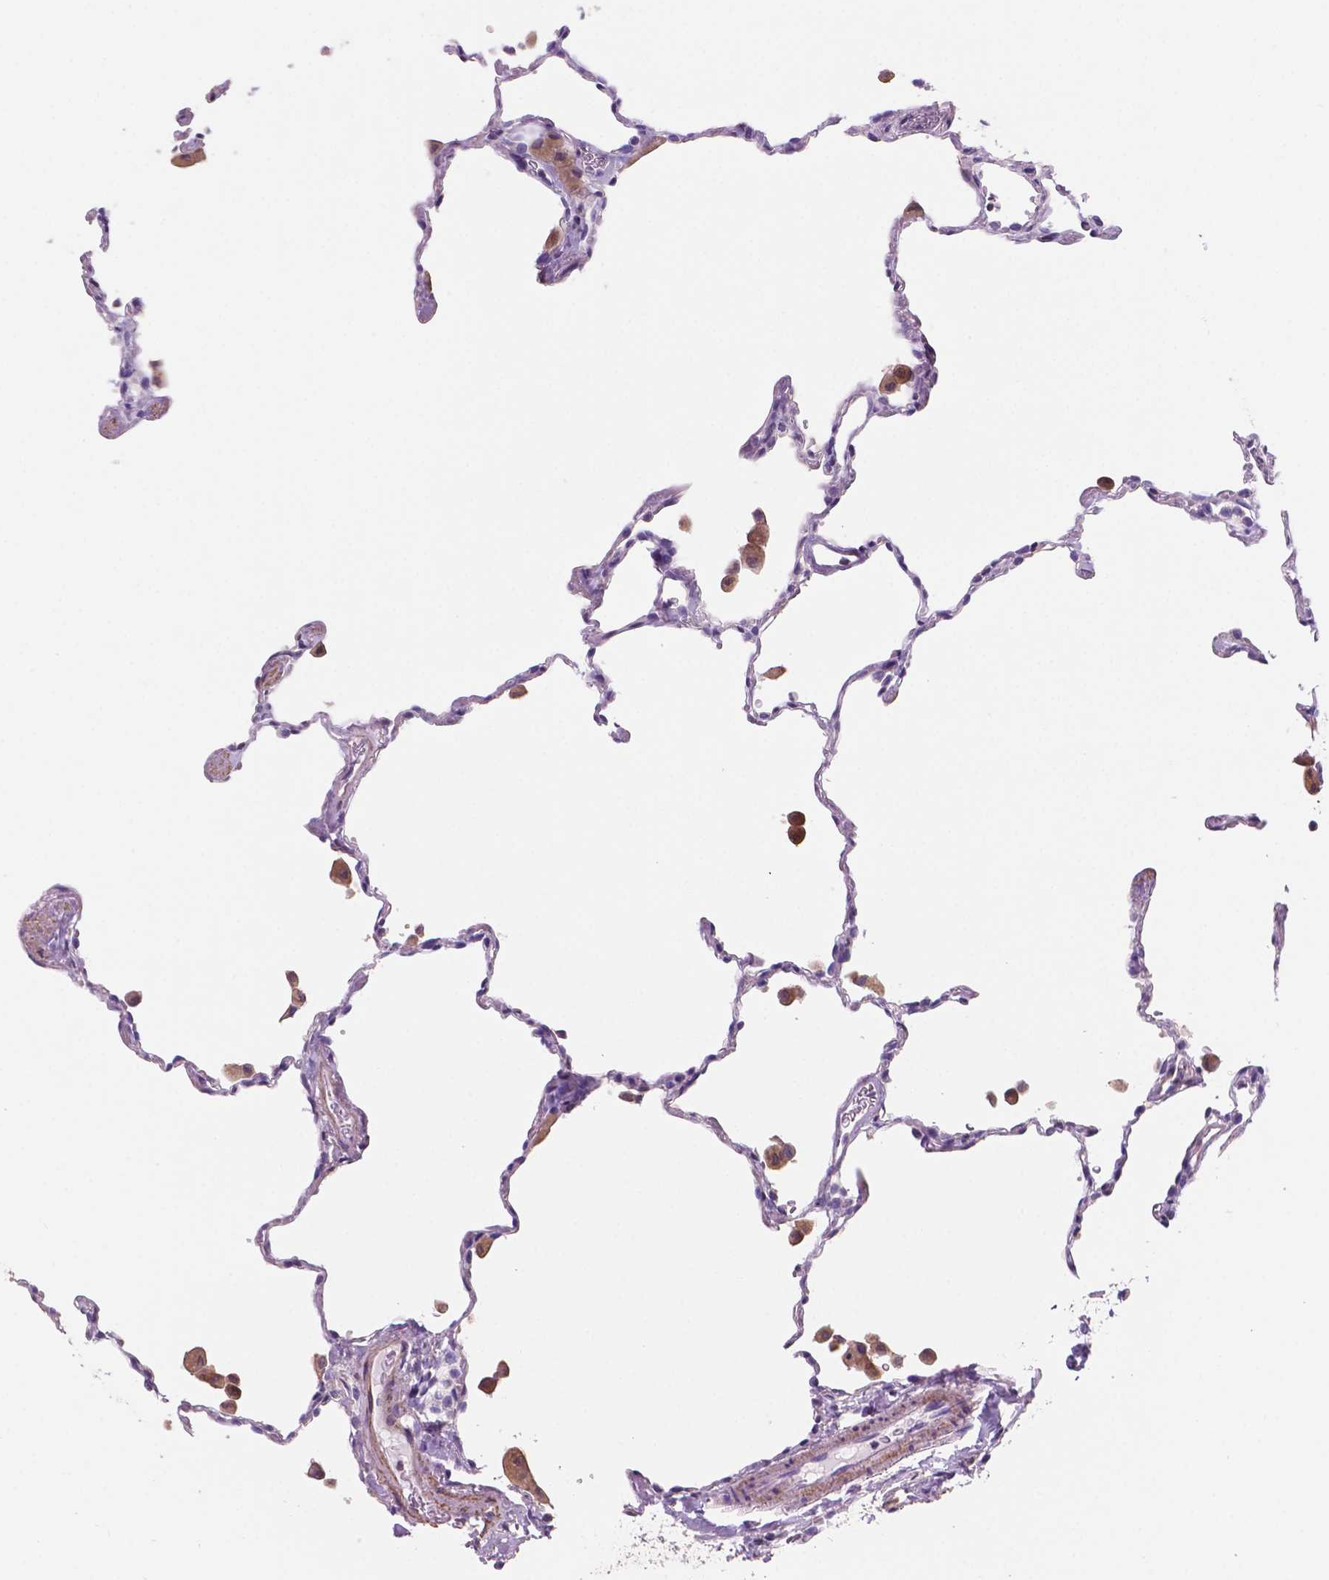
{"staining": {"intensity": "negative", "quantity": "none", "location": "none"}, "tissue": "lung", "cell_type": "Alveolar cells", "image_type": "normal", "snomed": [{"axis": "morphology", "description": "Normal tissue, NOS"}, {"axis": "topography", "description": "Lung"}], "caption": "DAB (3,3'-diaminobenzidine) immunohistochemical staining of unremarkable lung shows no significant positivity in alveolar cells.", "gene": "TOR2A", "patient": {"sex": "female", "age": 47}}